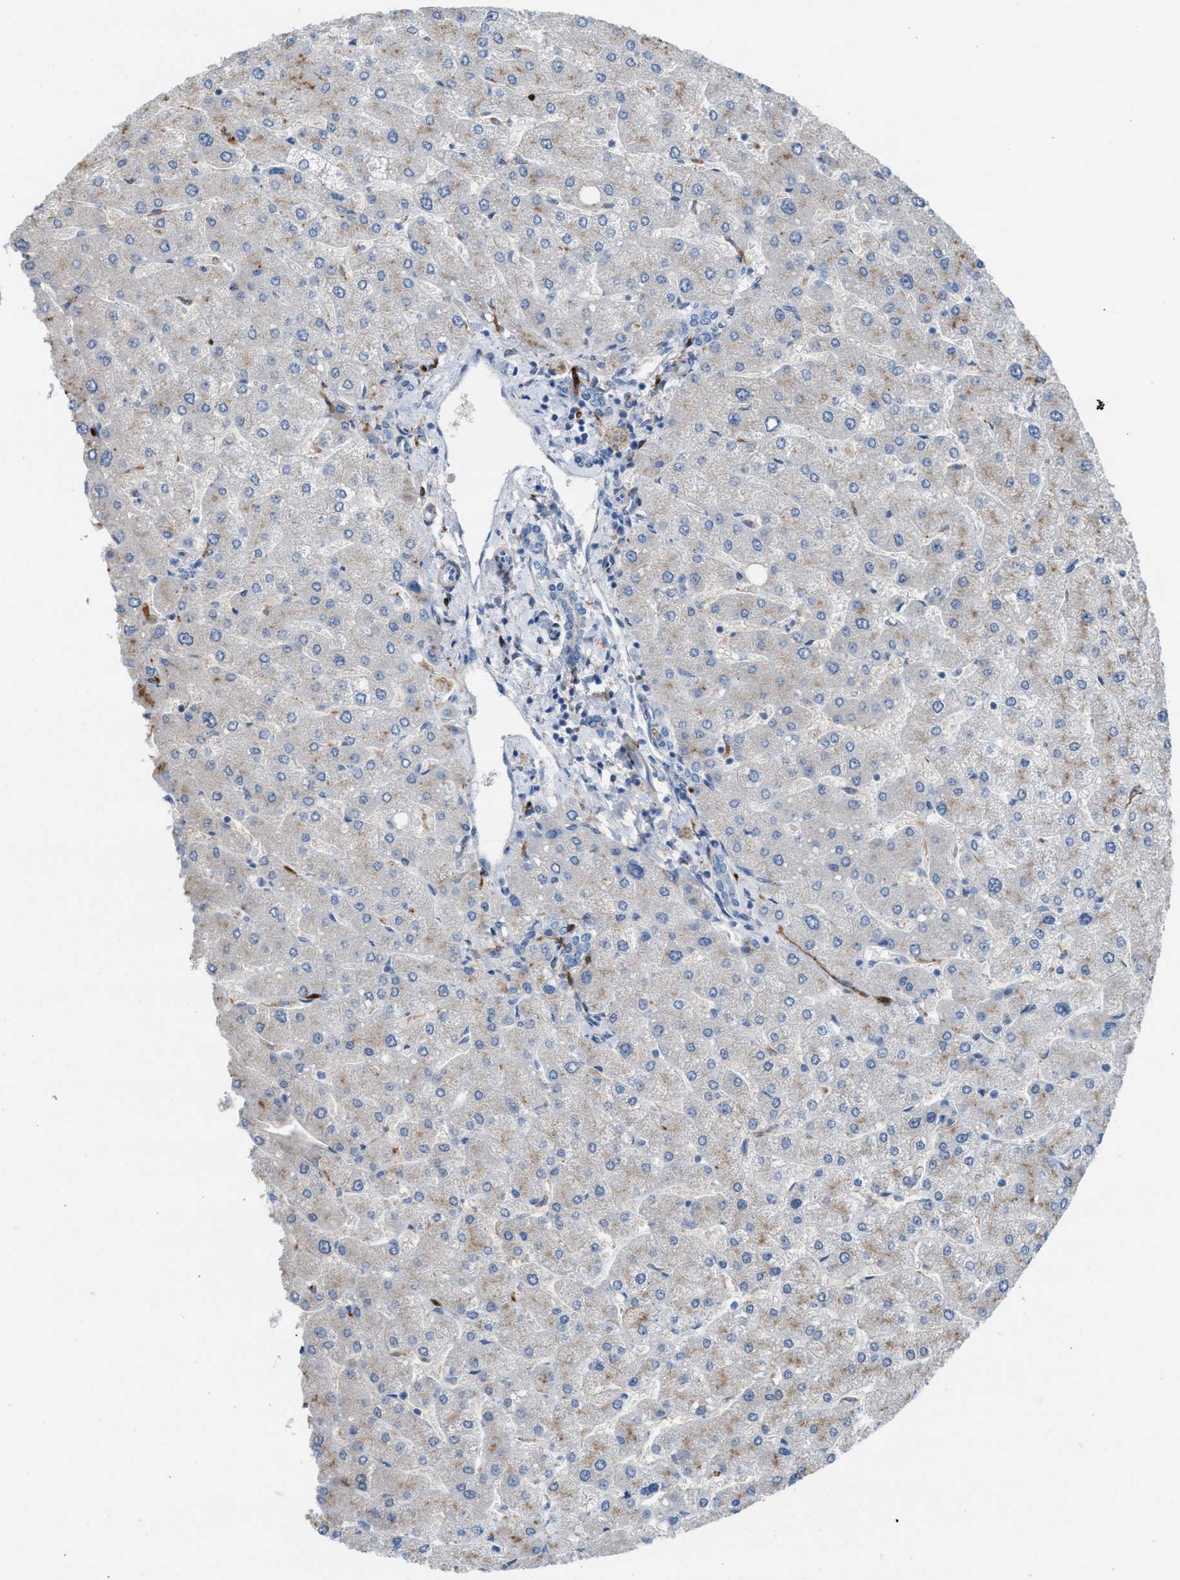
{"staining": {"intensity": "negative", "quantity": "none", "location": "none"}, "tissue": "liver", "cell_type": "Cholangiocytes", "image_type": "normal", "snomed": [{"axis": "morphology", "description": "Normal tissue, NOS"}, {"axis": "topography", "description": "Liver"}], "caption": "Liver stained for a protein using IHC demonstrates no expression cholangiocytes.", "gene": "ASPA", "patient": {"sex": "male", "age": 55}}